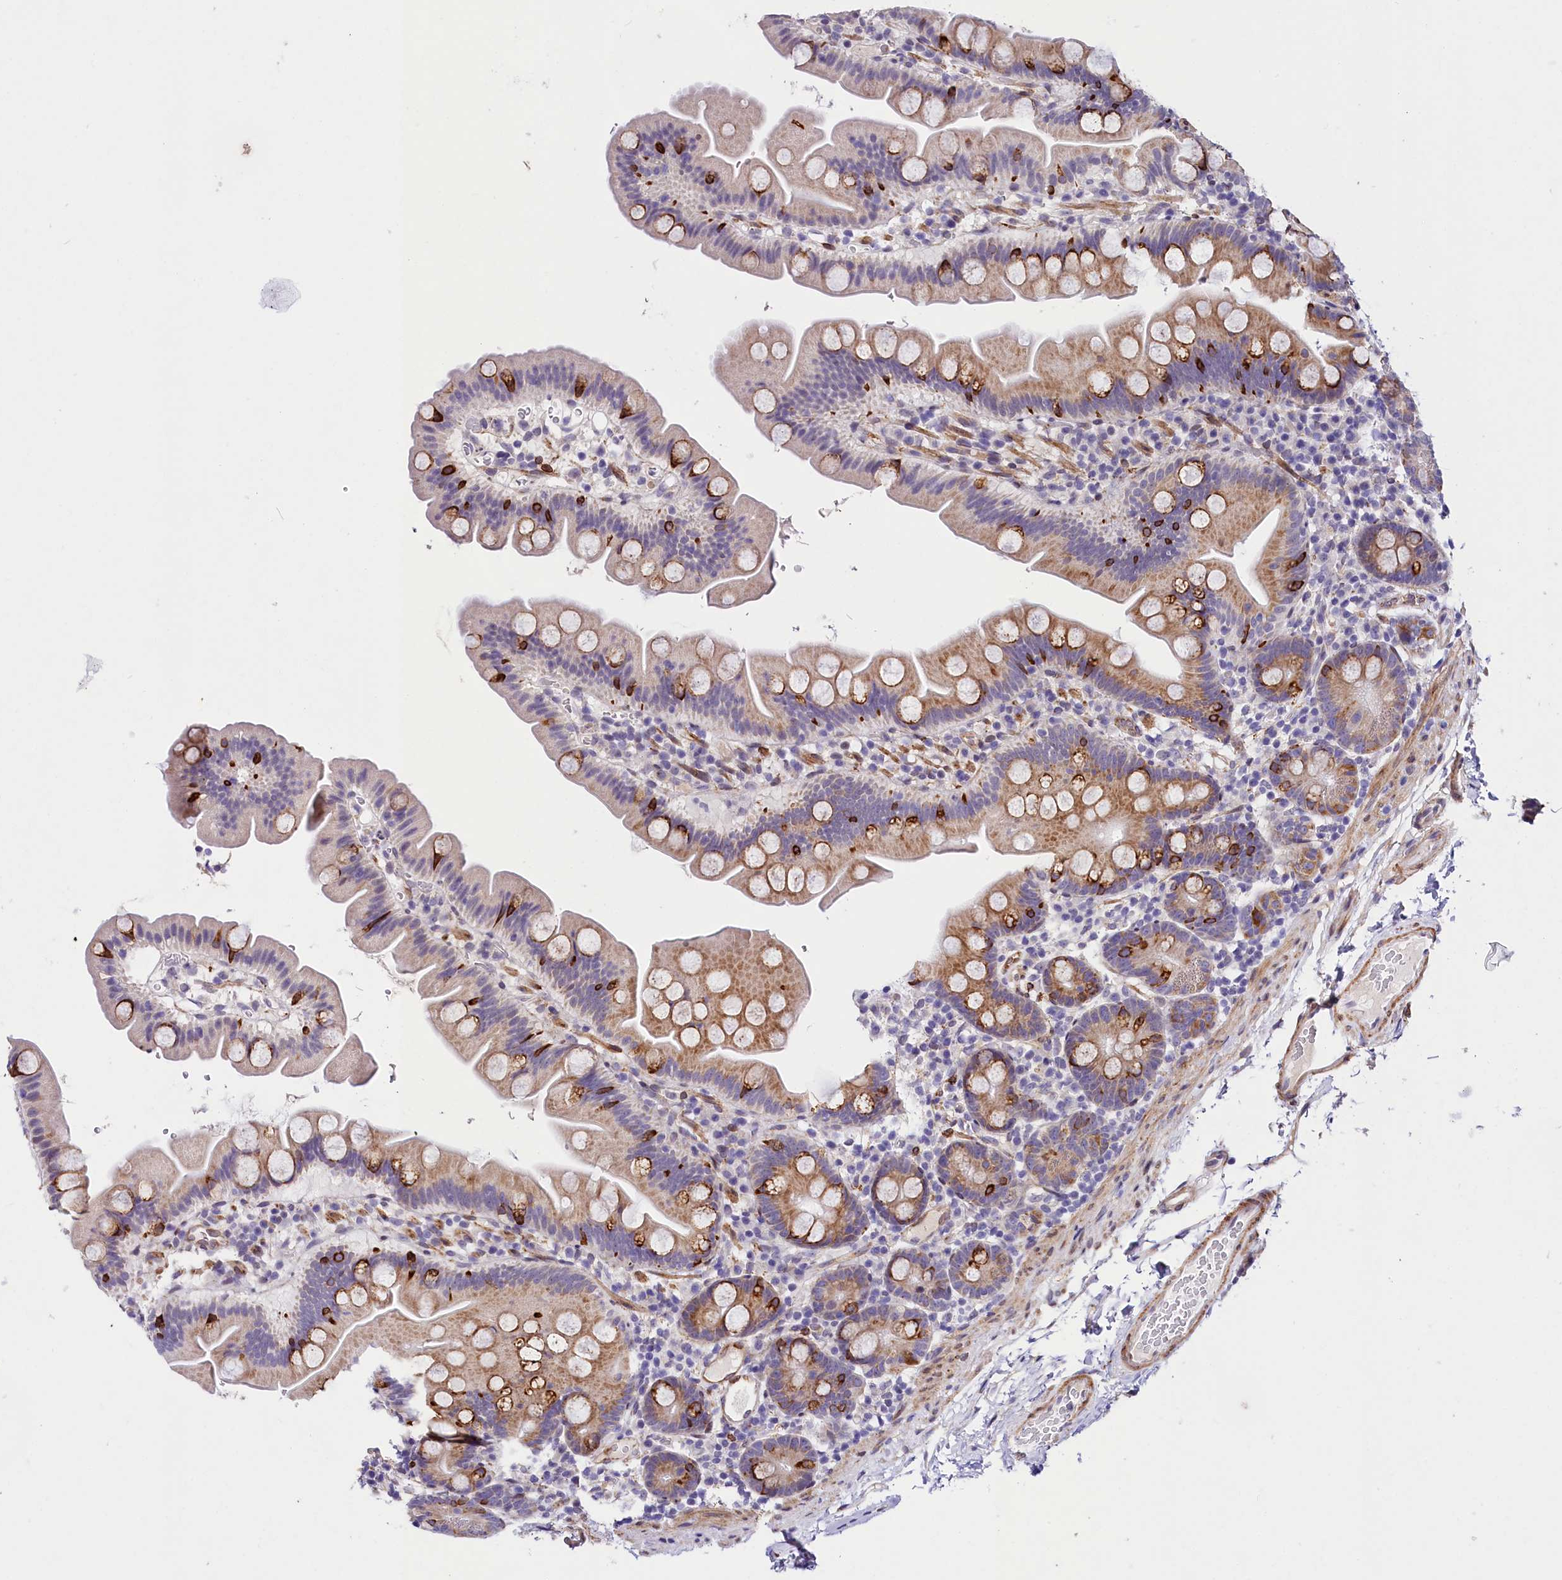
{"staining": {"intensity": "moderate", "quantity": ">75%", "location": "cytoplasmic/membranous"}, "tissue": "small intestine", "cell_type": "Glandular cells", "image_type": "normal", "snomed": [{"axis": "morphology", "description": "Normal tissue, NOS"}, {"axis": "topography", "description": "Small intestine"}], "caption": "Moderate cytoplasmic/membranous positivity is appreciated in approximately >75% of glandular cells in benign small intestine. The staining is performed using DAB (3,3'-diaminobenzidine) brown chromogen to label protein expression. The nuclei are counter-stained blue using hematoxylin.", "gene": "ITGA1", "patient": {"sex": "female", "age": 68}}